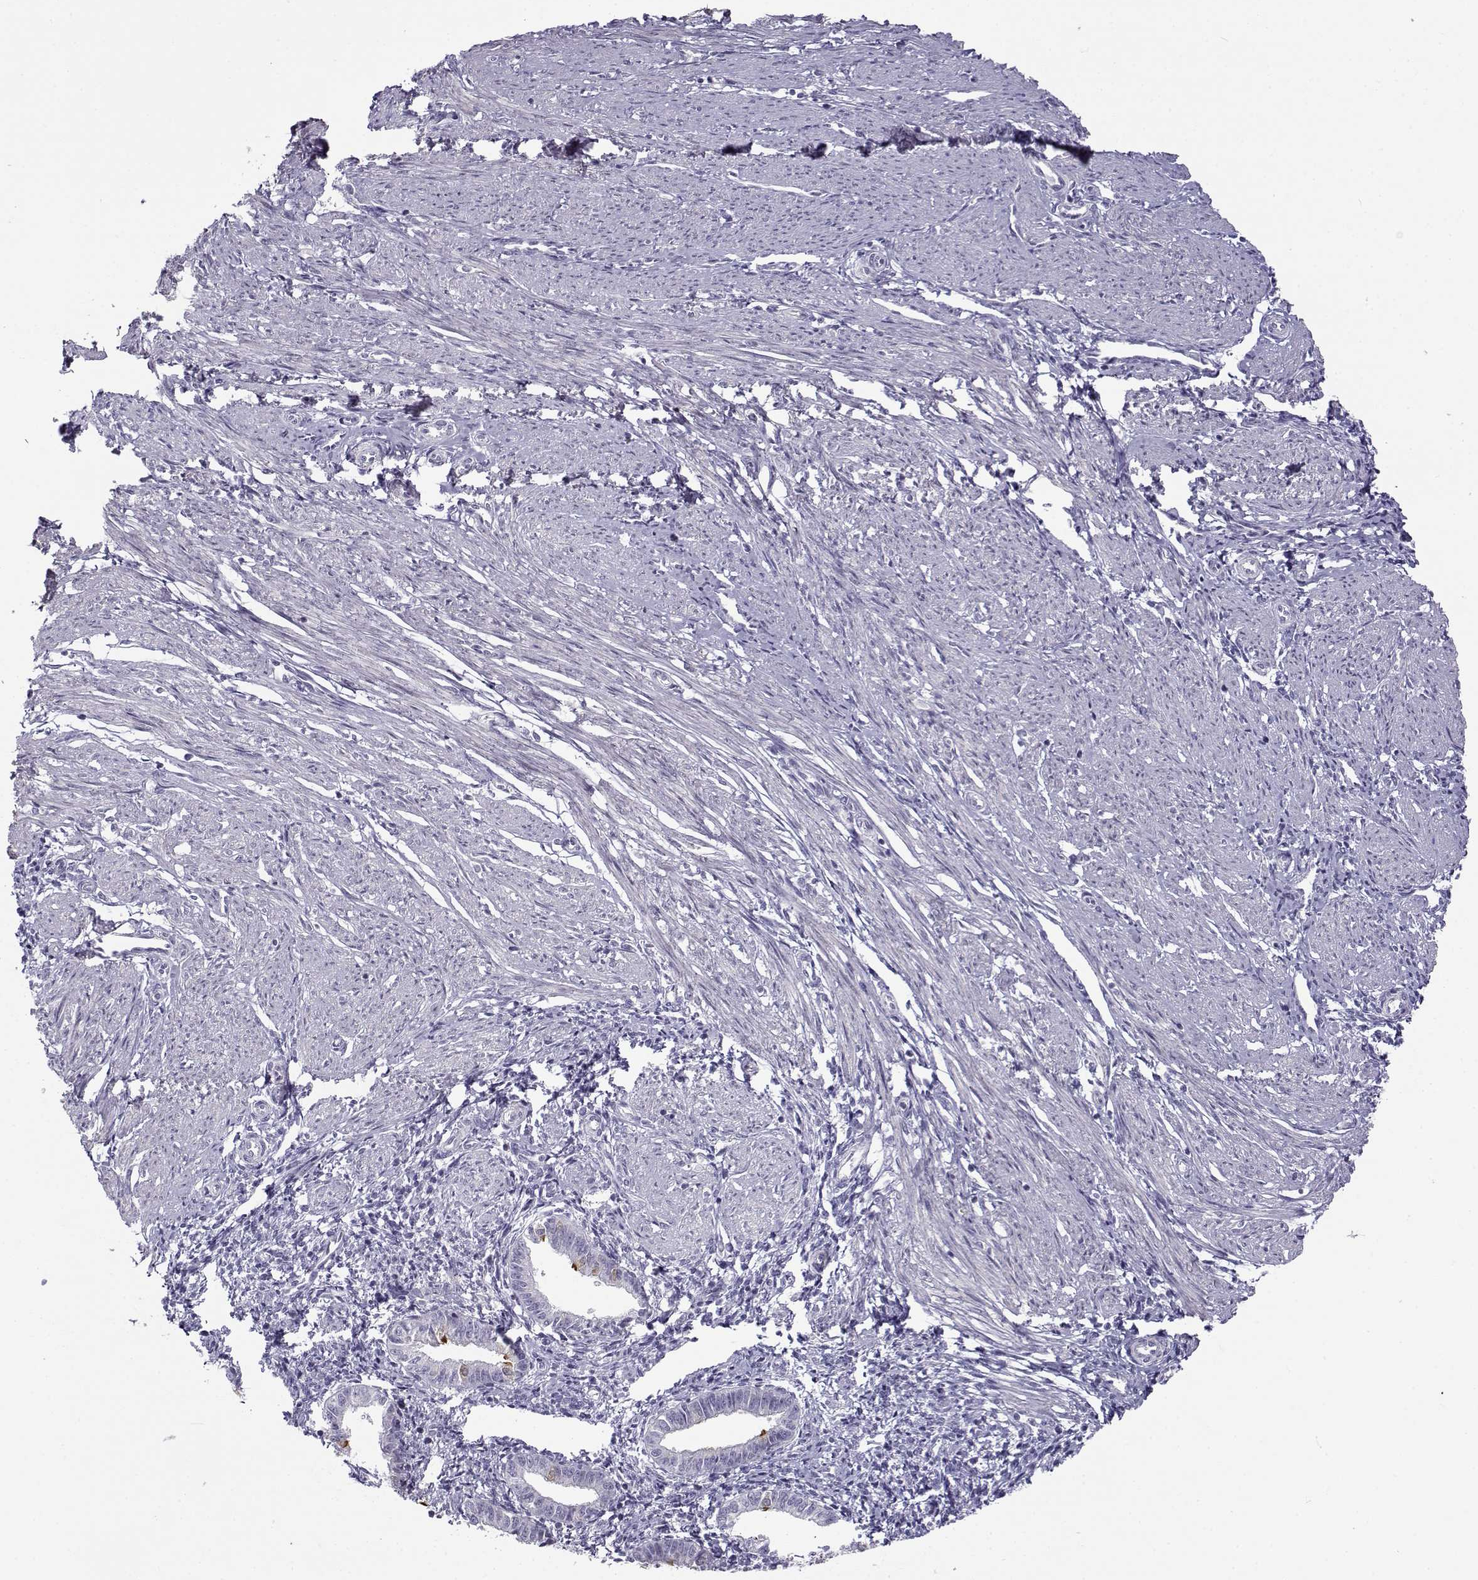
{"staining": {"intensity": "negative", "quantity": "none", "location": "none"}, "tissue": "endometrium", "cell_type": "Cells in endometrial stroma", "image_type": "normal", "snomed": [{"axis": "morphology", "description": "Normal tissue, NOS"}, {"axis": "topography", "description": "Endometrium"}], "caption": "Endometrium was stained to show a protein in brown. There is no significant staining in cells in endometrial stroma. (Brightfield microscopy of DAB (3,3'-diaminobenzidine) IHC at high magnification).", "gene": "TEX55", "patient": {"sex": "female", "age": 37}}